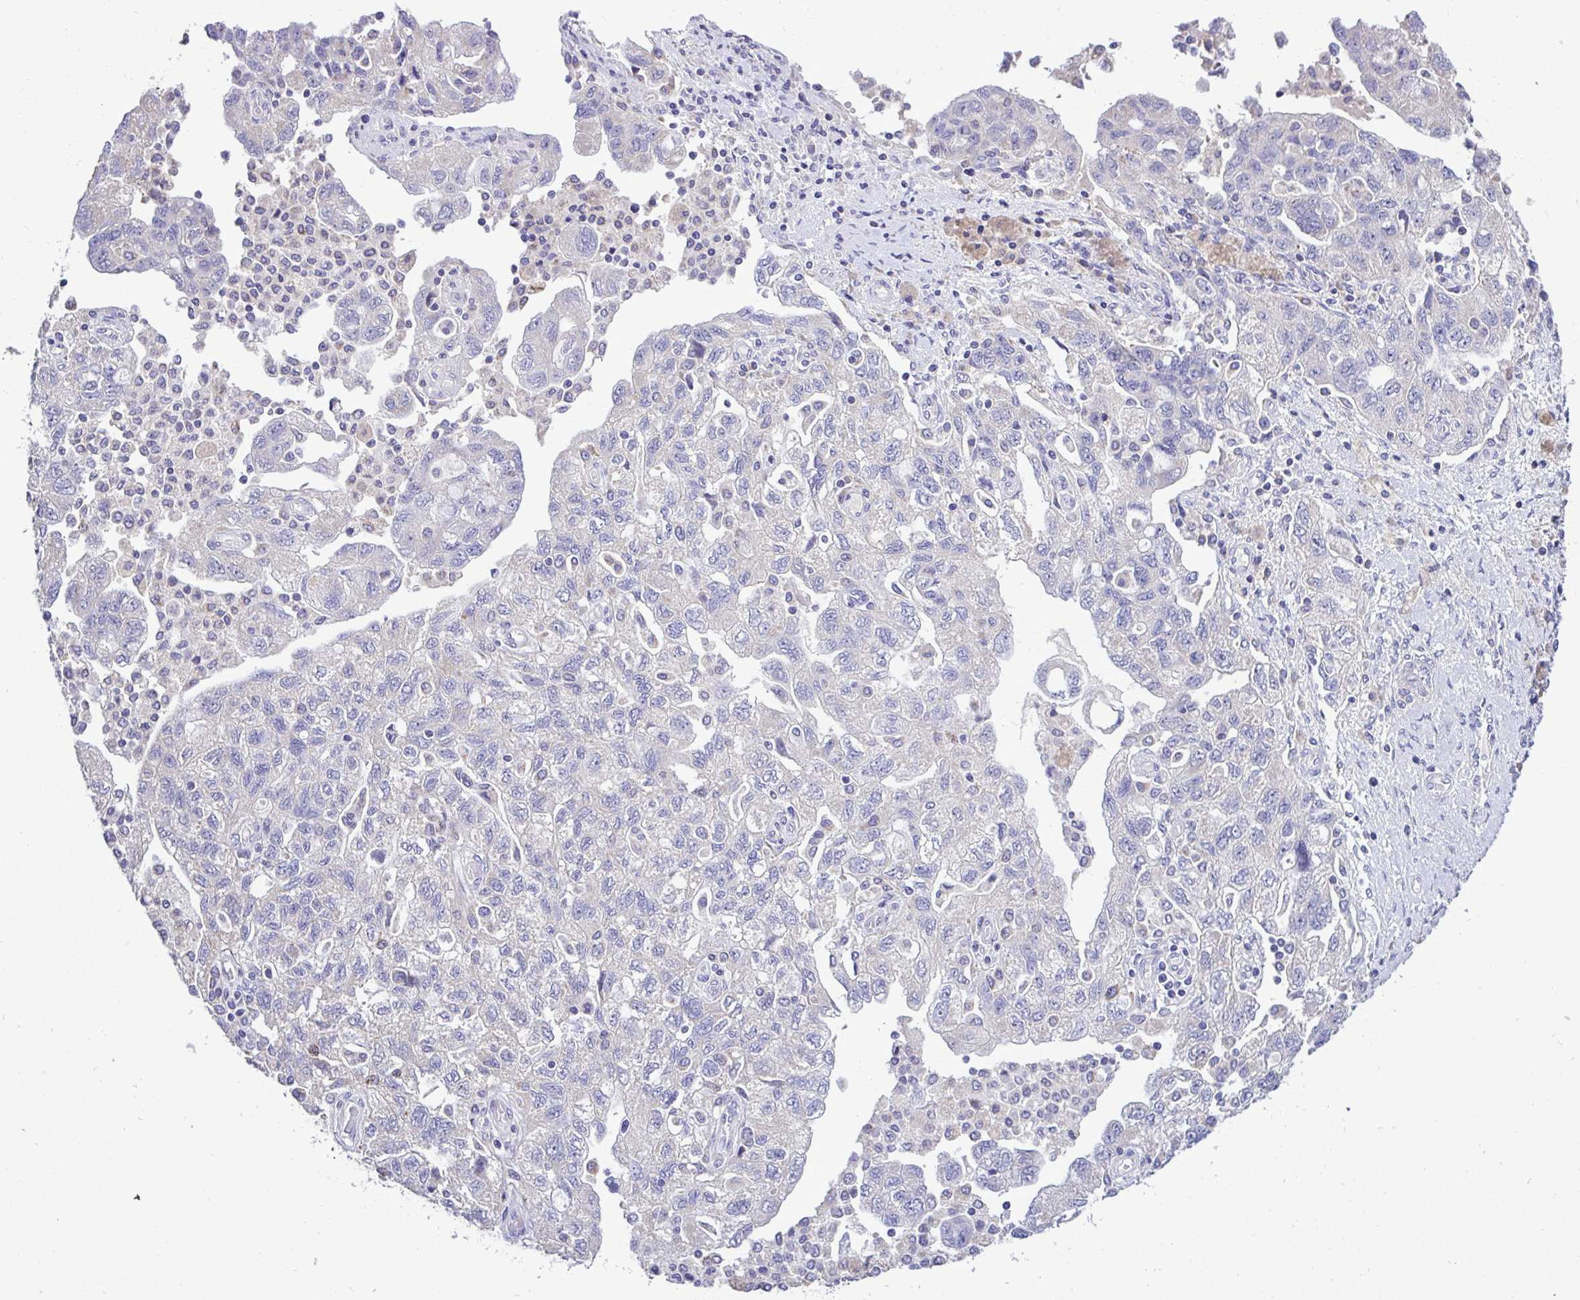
{"staining": {"intensity": "negative", "quantity": "none", "location": "none"}, "tissue": "ovarian cancer", "cell_type": "Tumor cells", "image_type": "cancer", "snomed": [{"axis": "morphology", "description": "Carcinoma, NOS"}, {"axis": "morphology", "description": "Cystadenocarcinoma, serous, NOS"}, {"axis": "topography", "description": "Ovary"}], "caption": "This micrograph is of ovarian cancer stained with immunohistochemistry to label a protein in brown with the nuclei are counter-stained blue. There is no staining in tumor cells.", "gene": "ST8SIA2", "patient": {"sex": "female", "age": 69}}